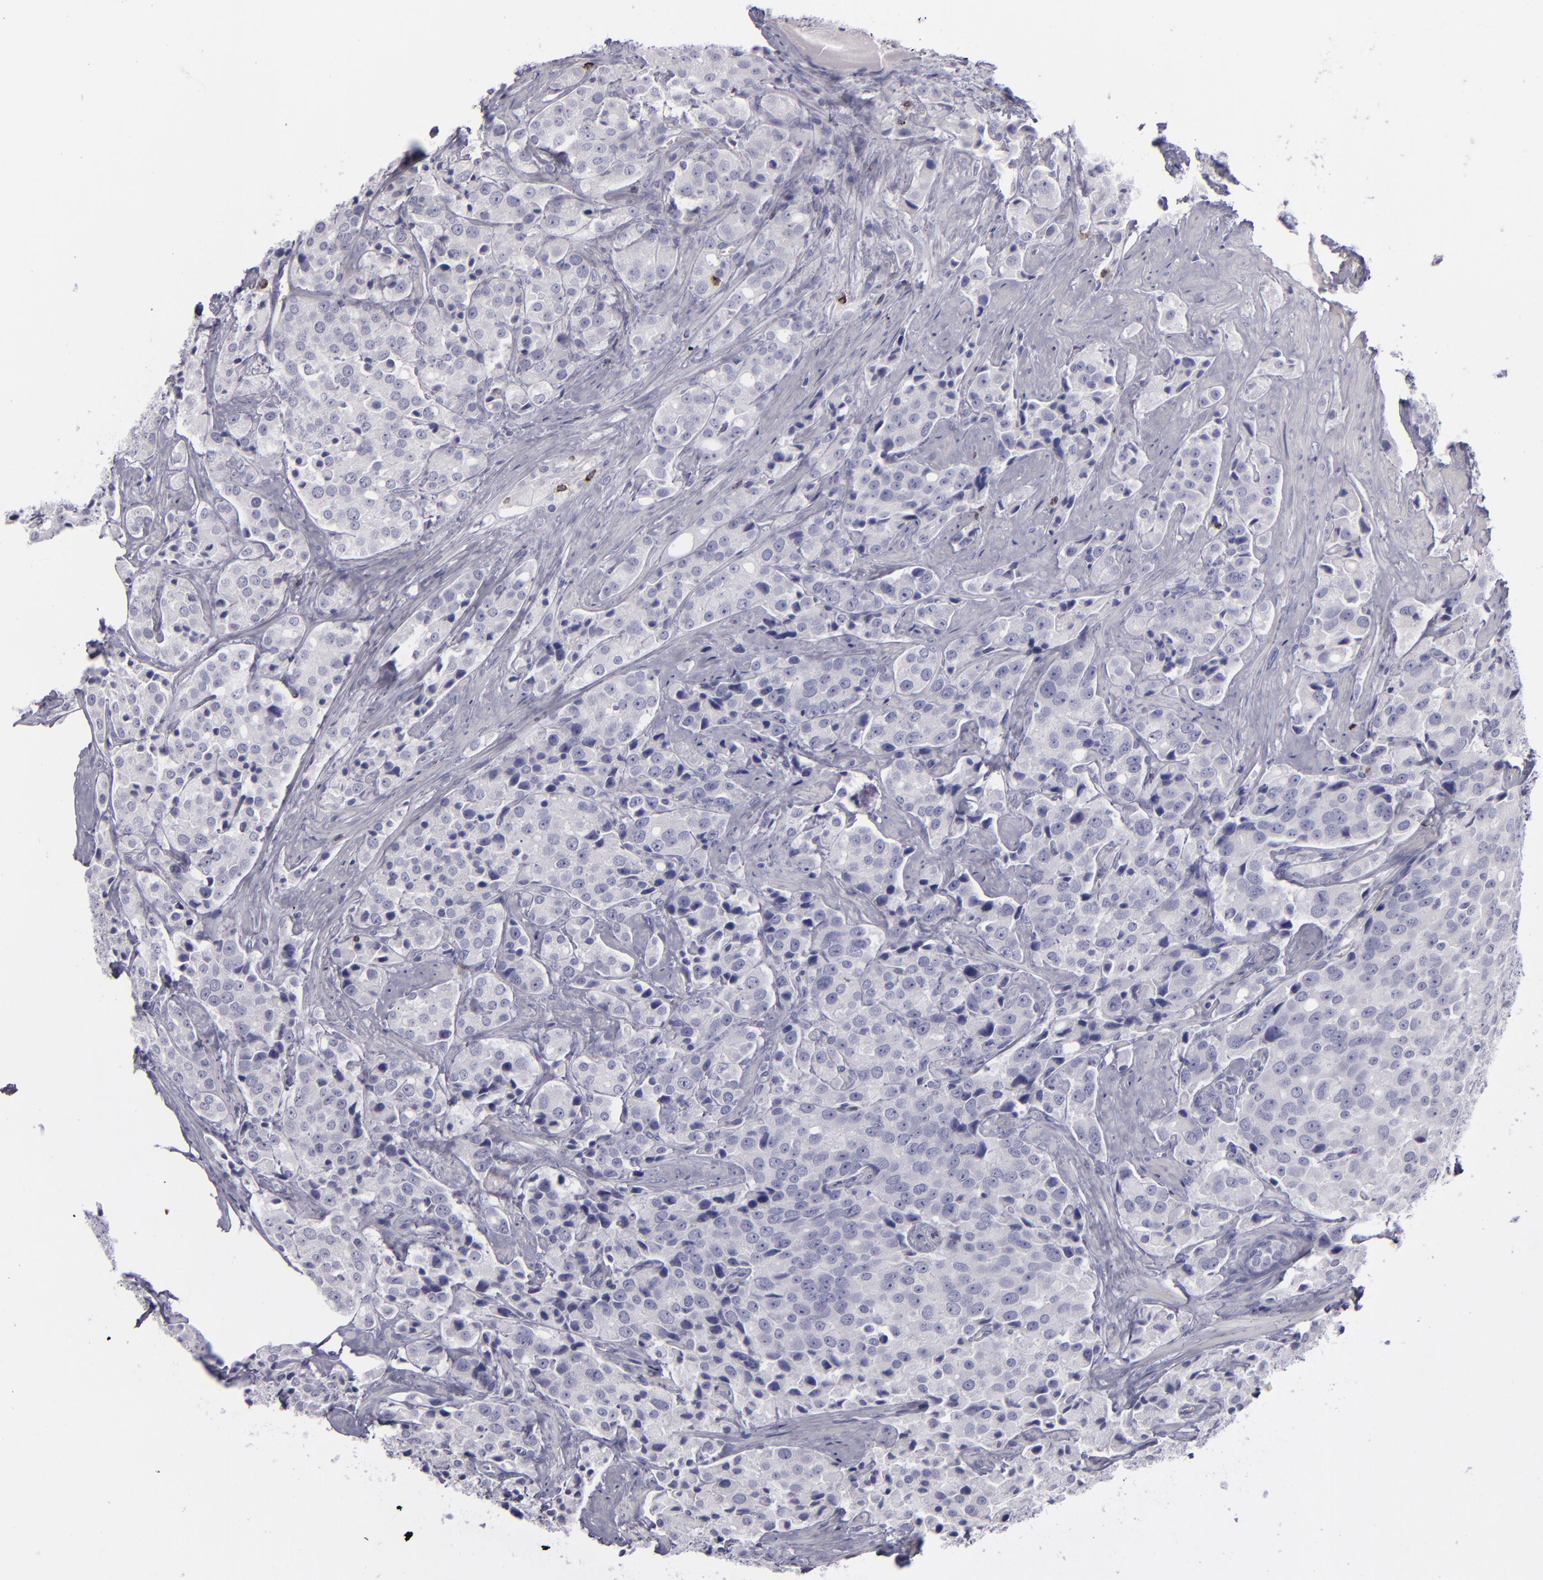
{"staining": {"intensity": "negative", "quantity": "none", "location": "none"}, "tissue": "prostate cancer", "cell_type": "Tumor cells", "image_type": "cancer", "snomed": [{"axis": "morphology", "description": "Adenocarcinoma, Medium grade"}, {"axis": "topography", "description": "Prostate"}], "caption": "This is an immunohistochemistry (IHC) image of human prostate cancer. There is no staining in tumor cells.", "gene": "CD2", "patient": {"sex": "male", "age": 70}}